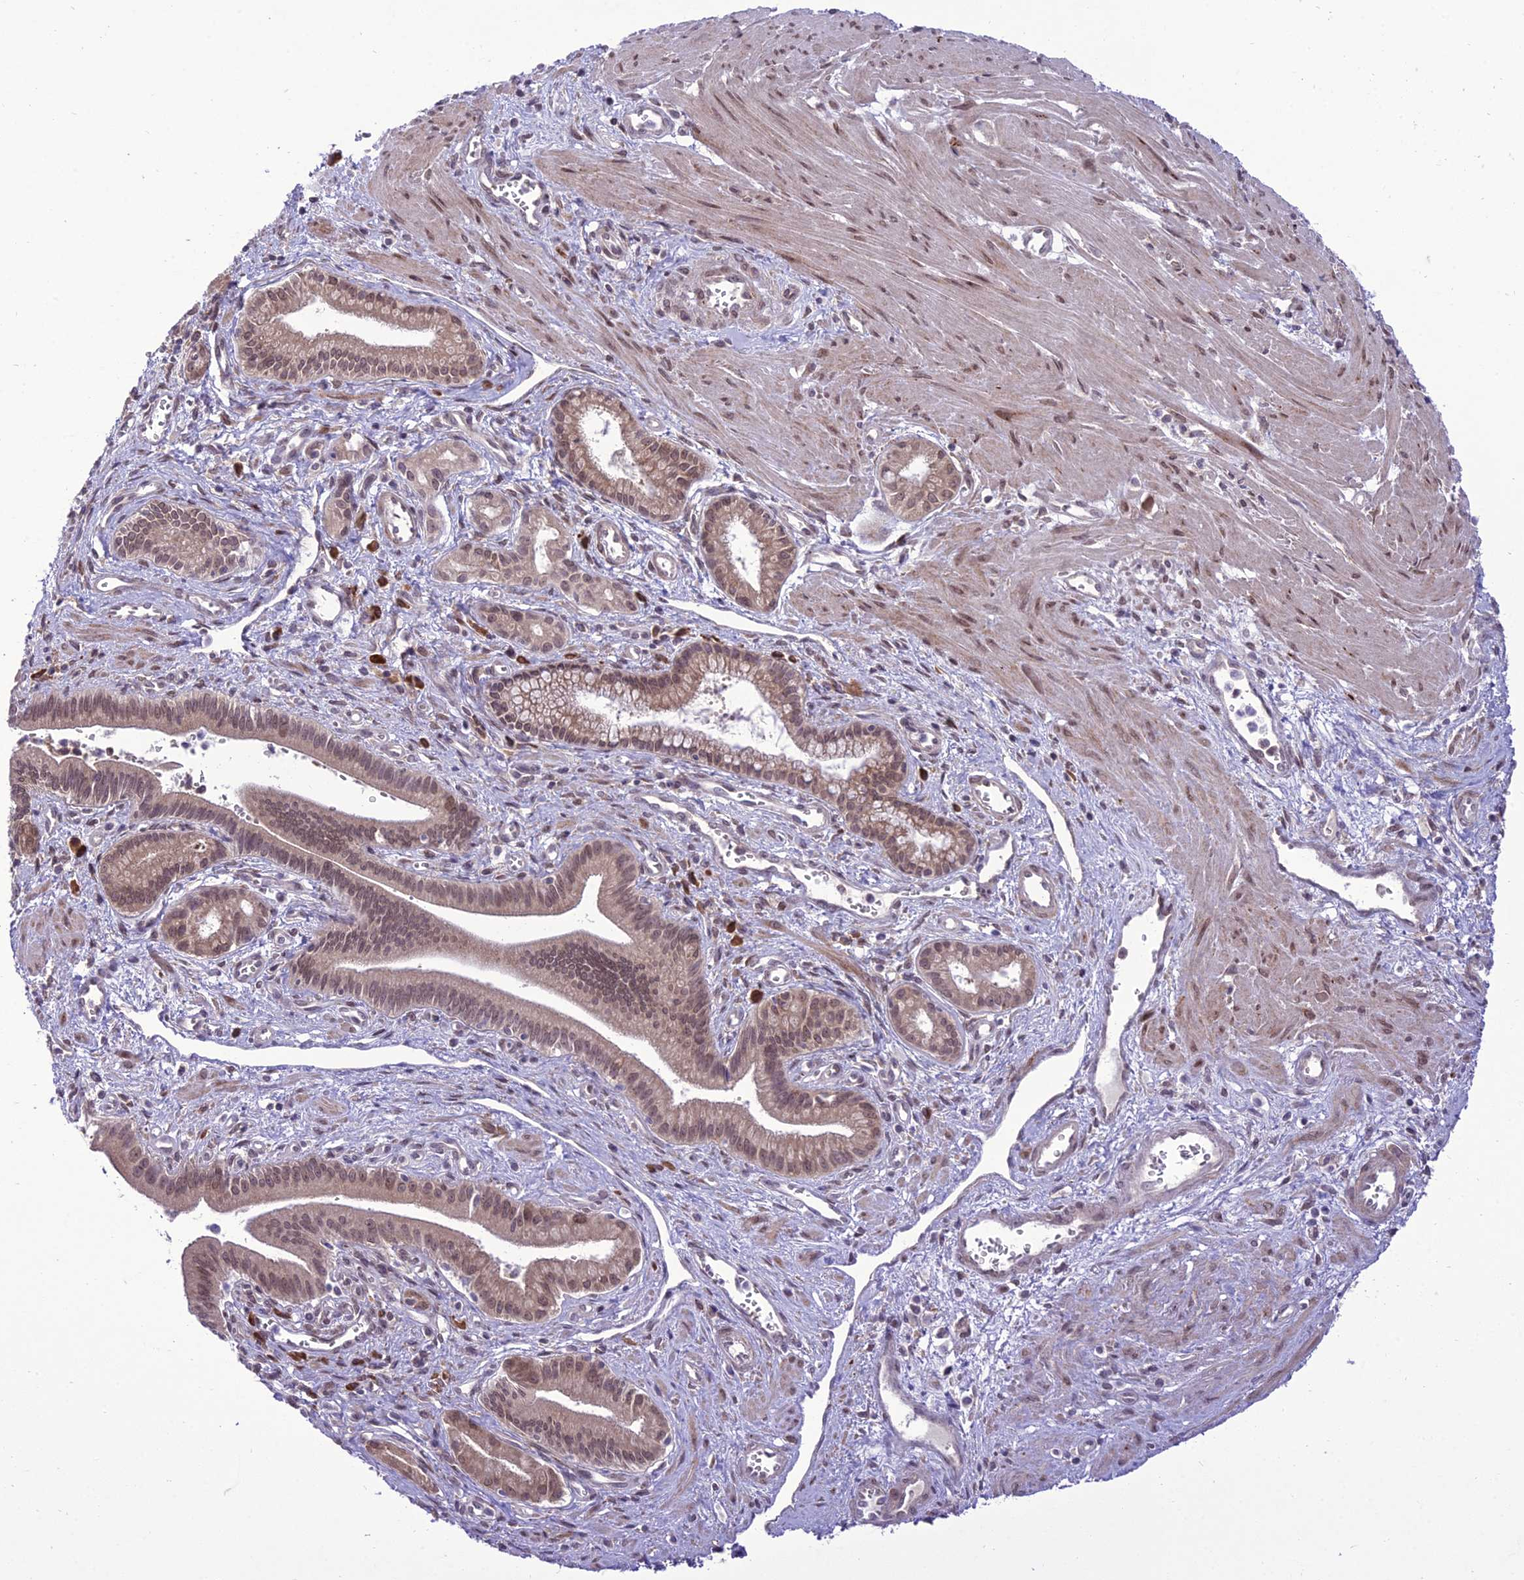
{"staining": {"intensity": "moderate", "quantity": ">75%", "location": "cytoplasmic/membranous,nuclear"}, "tissue": "pancreatic cancer", "cell_type": "Tumor cells", "image_type": "cancer", "snomed": [{"axis": "morphology", "description": "Adenocarcinoma, NOS"}, {"axis": "topography", "description": "Pancreas"}], "caption": "About >75% of tumor cells in human pancreatic cancer (adenocarcinoma) show moderate cytoplasmic/membranous and nuclear protein staining as visualized by brown immunohistochemical staining.", "gene": "NEURL2", "patient": {"sex": "male", "age": 78}}